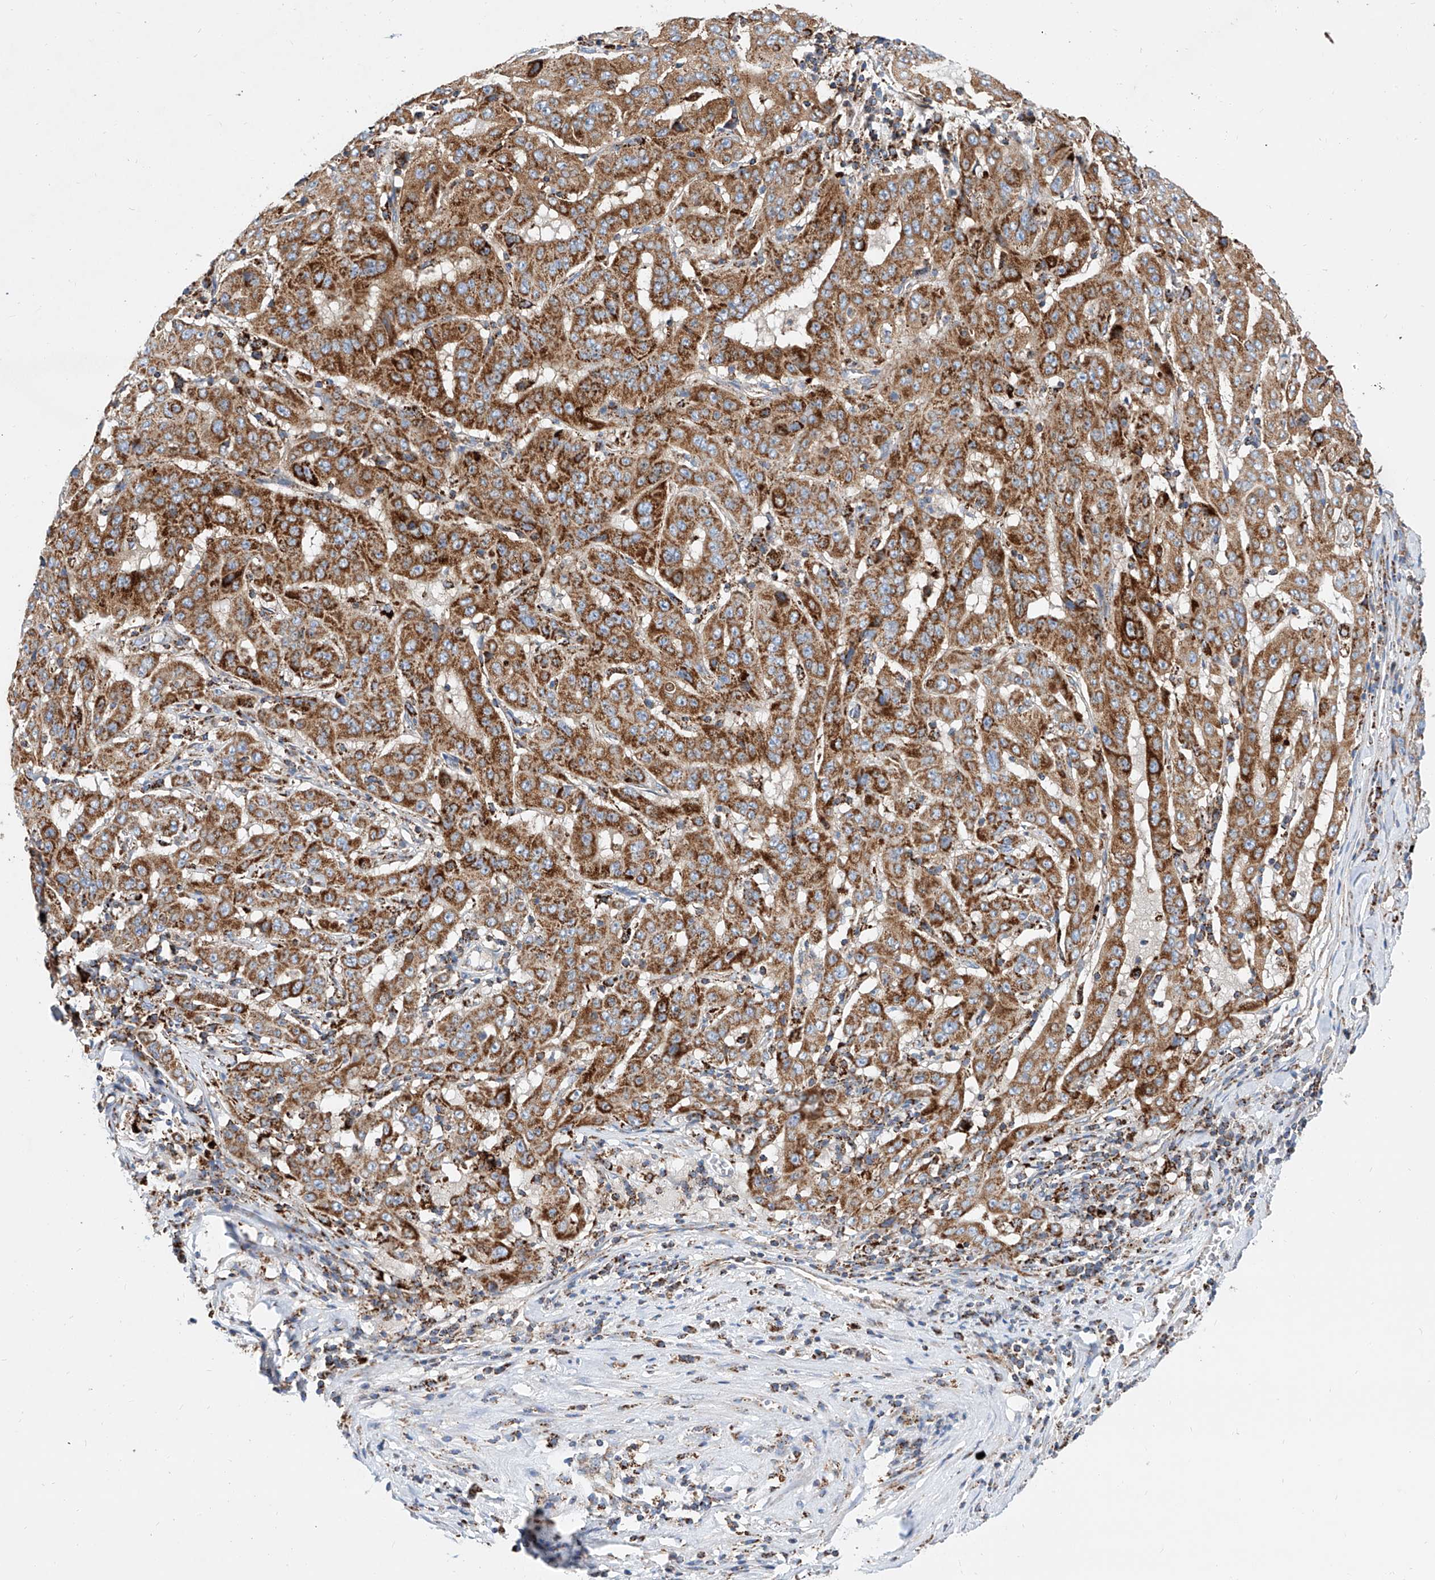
{"staining": {"intensity": "strong", "quantity": ">75%", "location": "cytoplasmic/membranous"}, "tissue": "pancreatic cancer", "cell_type": "Tumor cells", "image_type": "cancer", "snomed": [{"axis": "morphology", "description": "Adenocarcinoma, NOS"}, {"axis": "topography", "description": "Pancreas"}], "caption": "The micrograph demonstrates staining of pancreatic cancer (adenocarcinoma), revealing strong cytoplasmic/membranous protein positivity (brown color) within tumor cells. Using DAB (3,3'-diaminobenzidine) (brown) and hematoxylin (blue) stains, captured at high magnification using brightfield microscopy.", "gene": "CPNE5", "patient": {"sex": "male", "age": 63}}